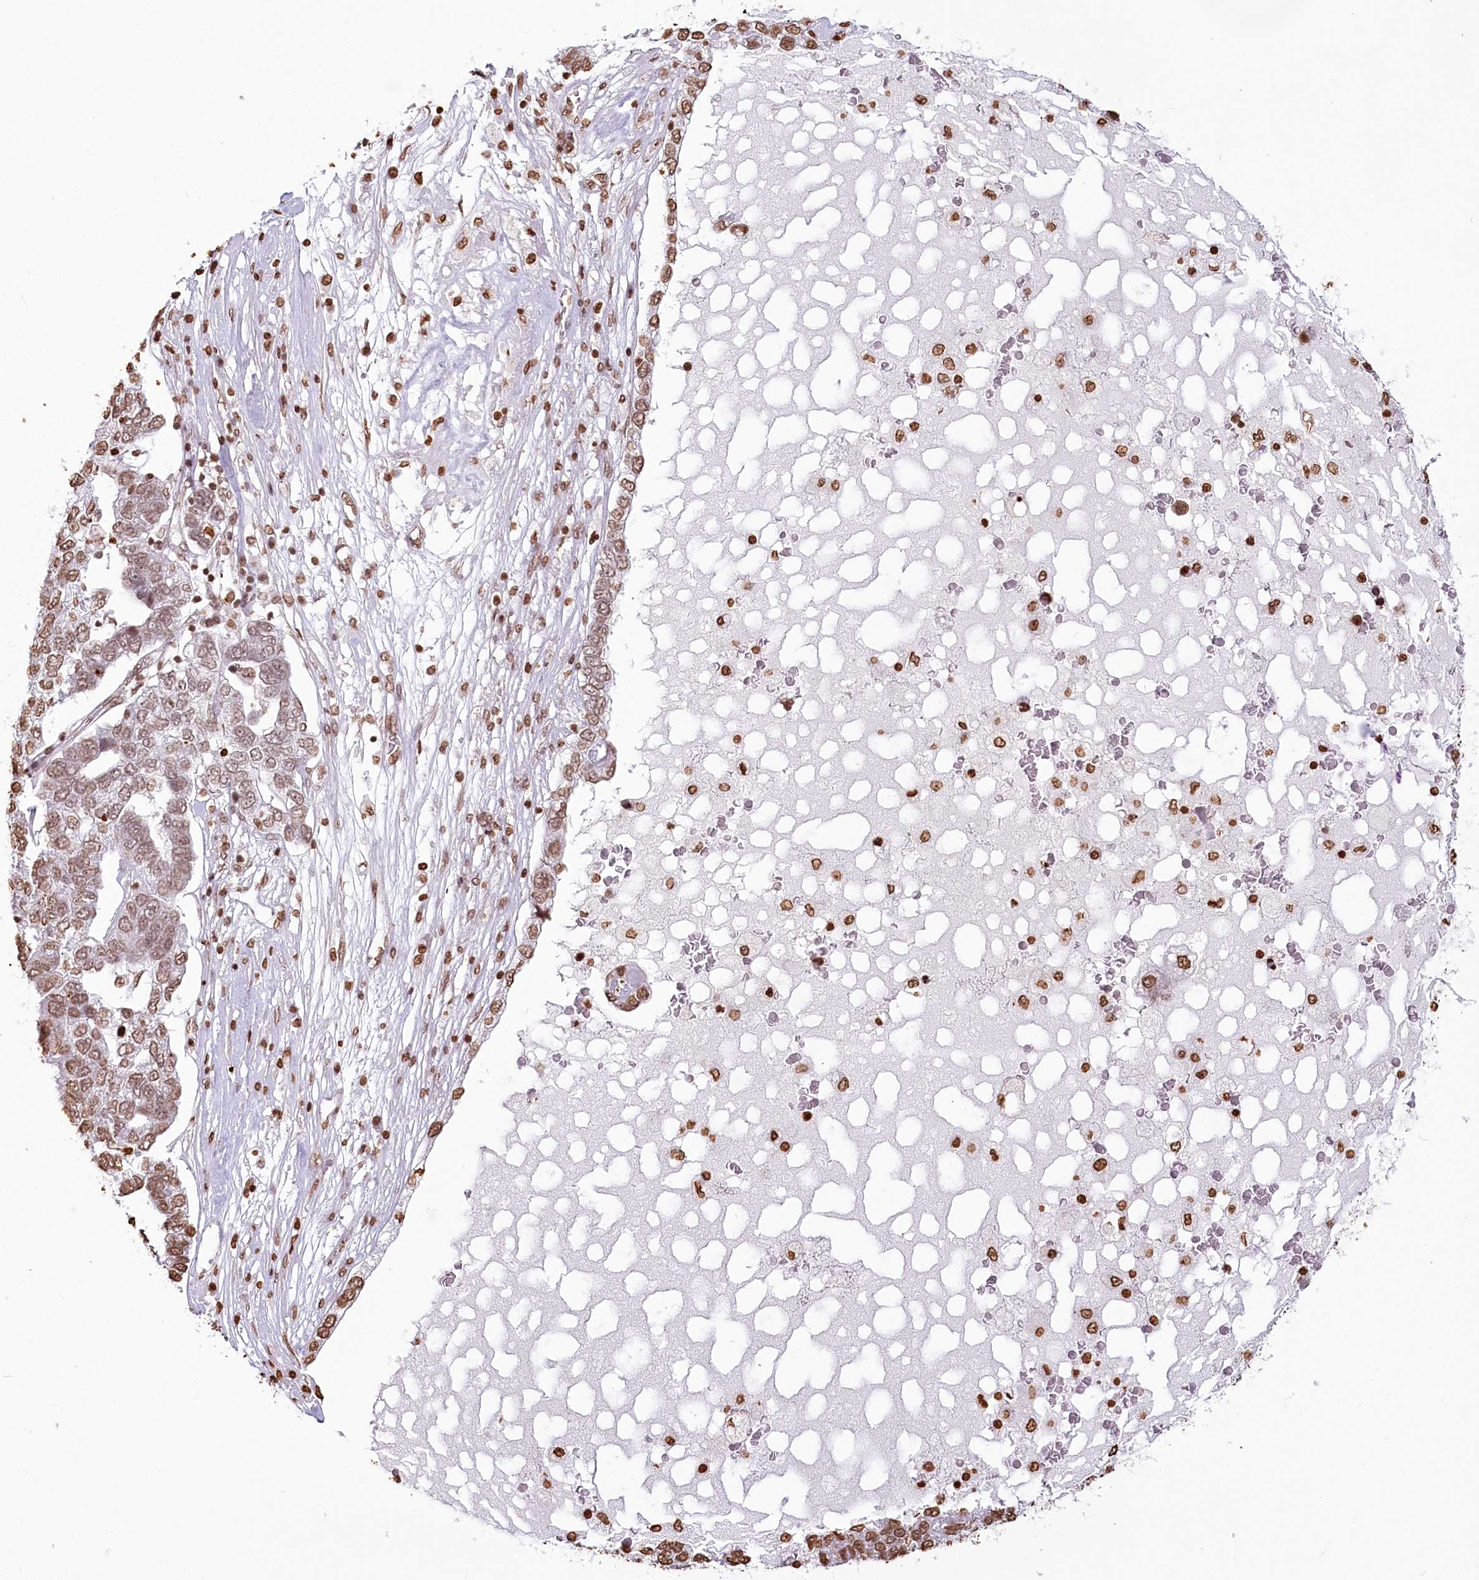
{"staining": {"intensity": "moderate", "quantity": "25%-75%", "location": "nuclear"}, "tissue": "pancreatic cancer", "cell_type": "Tumor cells", "image_type": "cancer", "snomed": [{"axis": "morphology", "description": "Adenocarcinoma, NOS"}, {"axis": "topography", "description": "Pancreas"}], "caption": "Moderate nuclear expression is identified in approximately 25%-75% of tumor cells in pancreatic adenocarcinoma.", "gene": "FAM13A", "patient": {"sex": "female", "age": 61}}